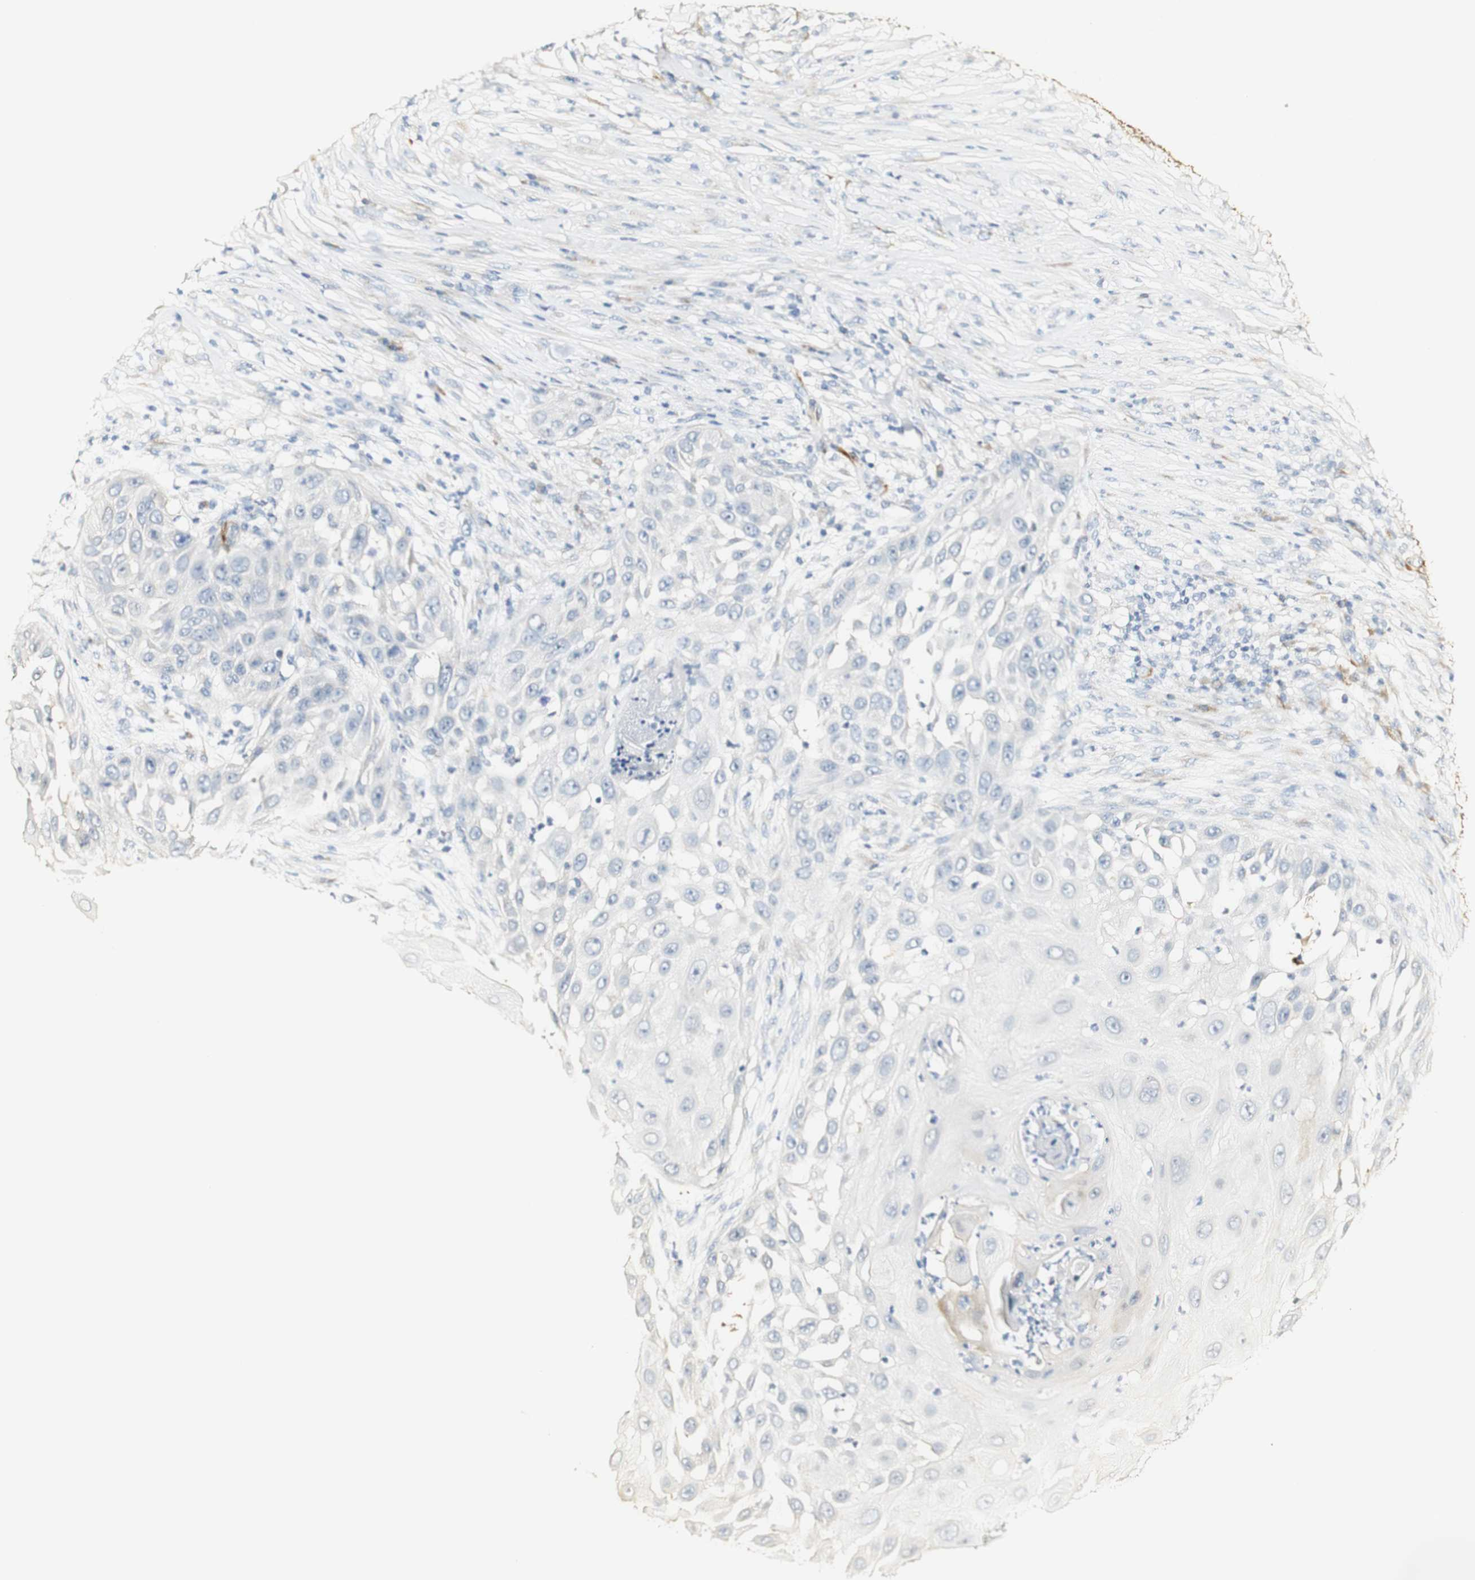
{"staining": {"intensity": "negative", "quantity": "none", "location": "none"}, "tissue": "skin cancer", "cell_type": "Tumor cells", "image_type": "cancer", "snomed": [{"axis": "morphology", "description": "Squamous cell carcinoma, NOS"}, {"axis": "topography", "description": "Skin"}], "caption": "Human skin cancer (squamous cell carcinoma) stained for a protein using immunohistochemistry shows no staining in tumor cells.", "gene": "FMO3", "patient": {"sex": "female", "age": 44}}